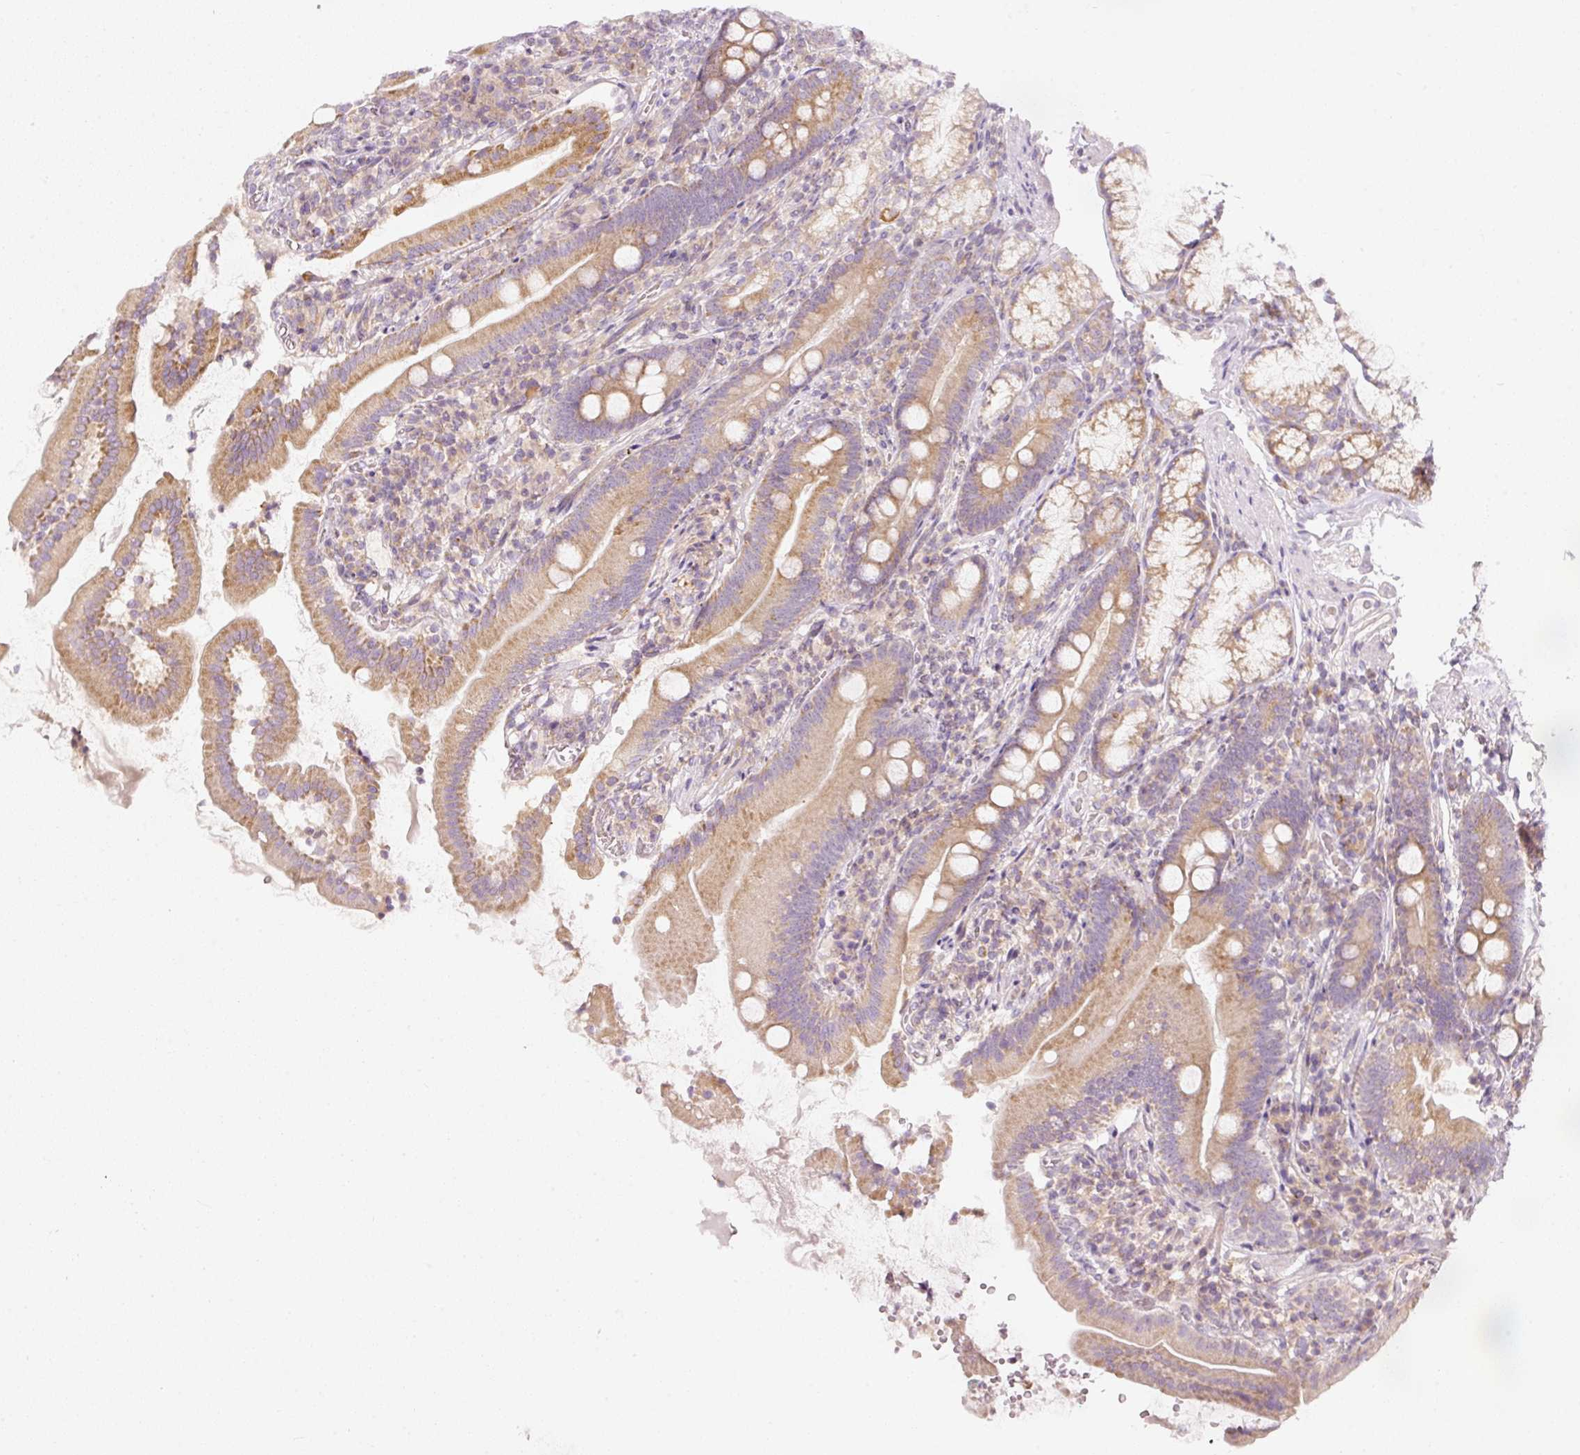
{"staining": {"intensity": "moderate", "quantity": ">75%", "location": "cytoplasmic/membranous"}, "tissue": "duodenum", "cell_type": "Glandular cells", "image_type": "normal", "snomed": [{"axis": "morphology", "description": "Normal tissue, NOS"}, {"axis": "topography", "description": "Duodenum"}], "caption": "Immunohistochemistry image of unremarkable human duodenum stained for a protein (brown), which exhibits medium levels of moderate cytoplasmic/membranous staining in about >75% of glandular cells.", "gene": "SNAPC5", "patient": {"sex": "female", "age": 67}}